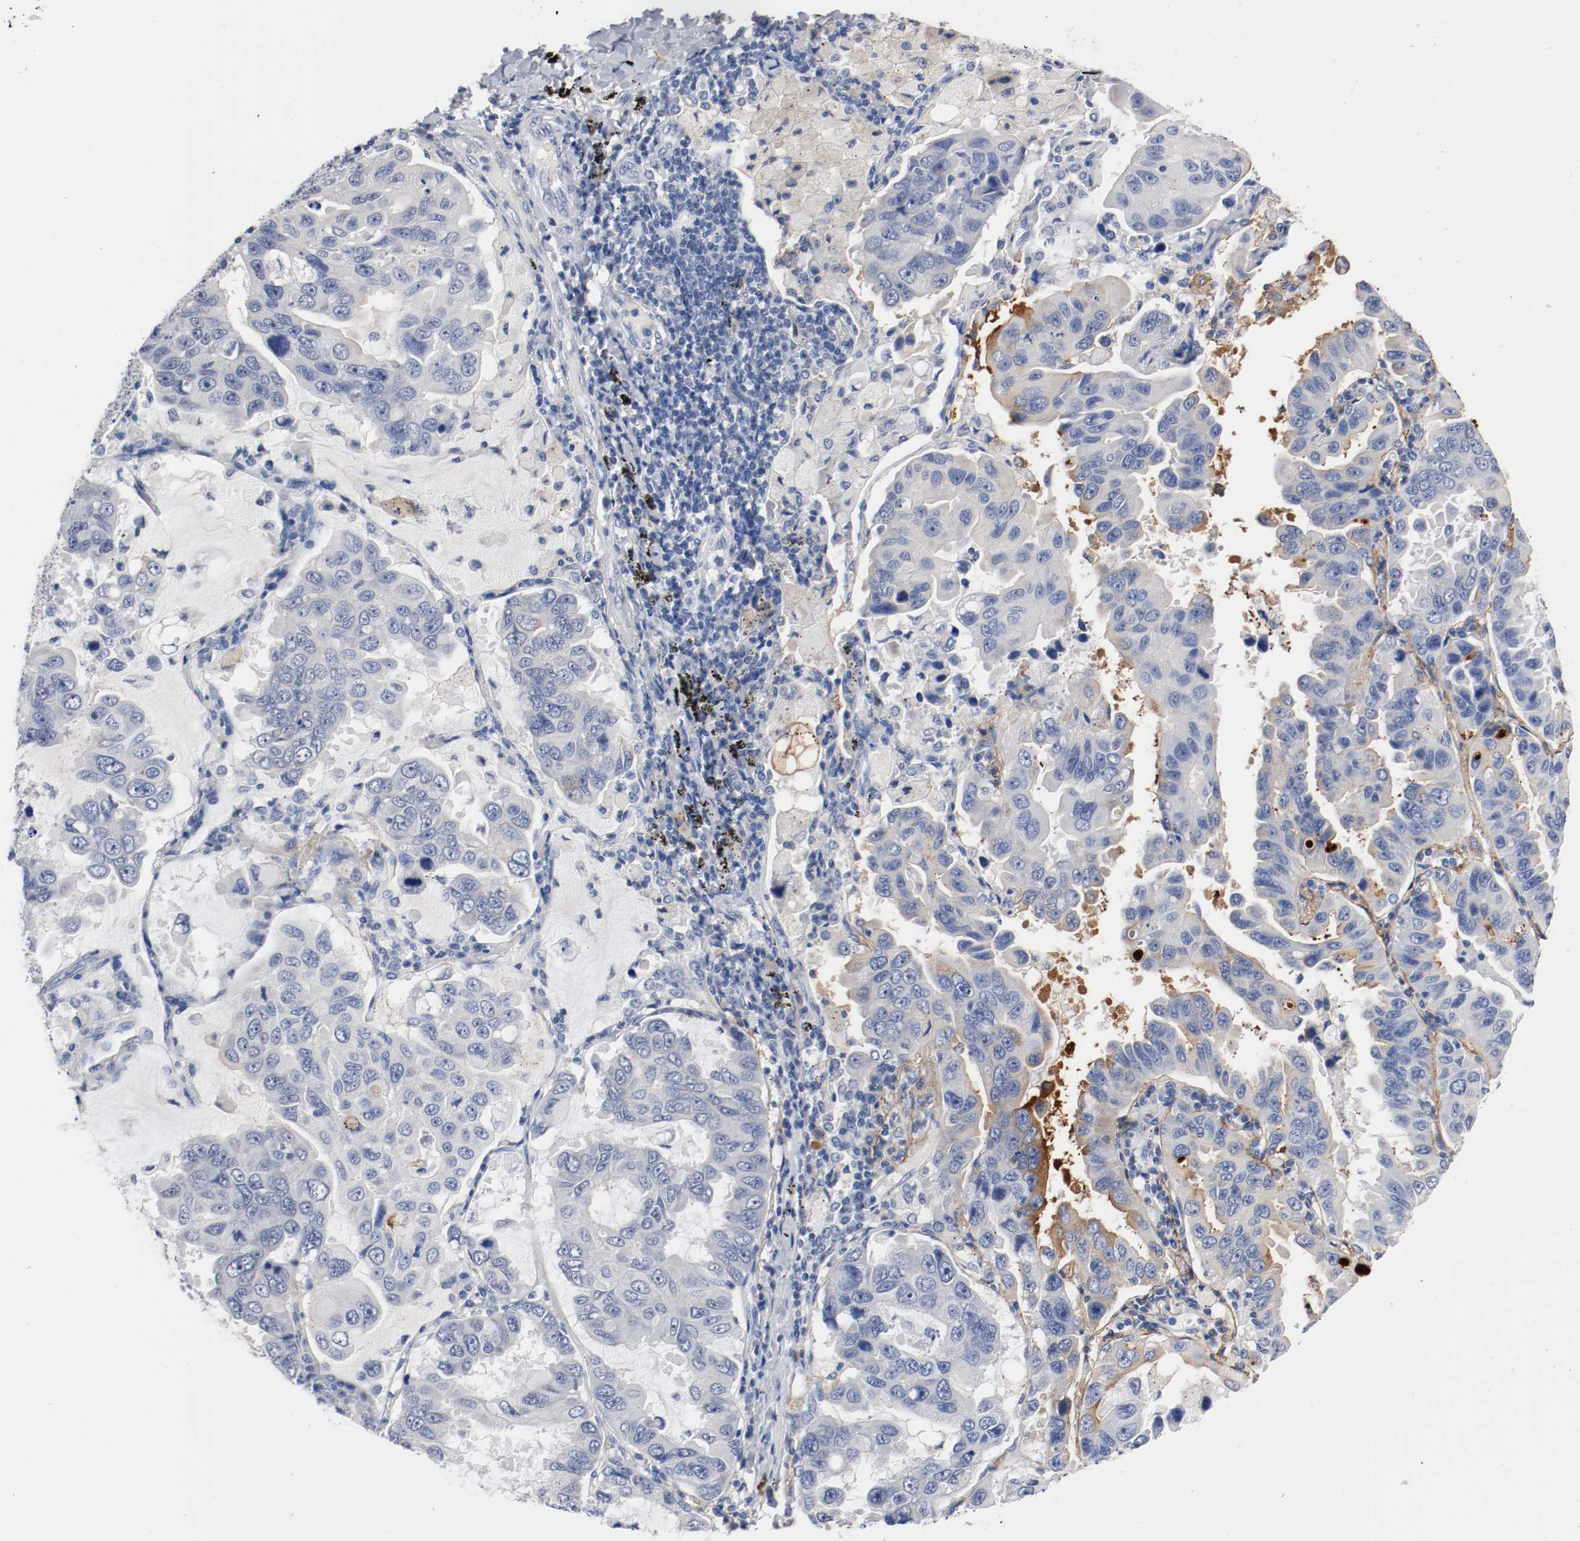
{"staining": {"intensity": "moderate", "quantity": "<25%", "location": "cytoplasmic/membranous"}, "tissue": "lung cancer", "cell_type": "Tumor cells", "image_type": "cancer", "snomed": [{"axis": "morphology", "description": "Adenocarcinoma, NOS"}, {"axis": "topography", "description": "Lung"}], "caption": "Tumor cells demonstrate low levels of moderate cytoplasmic/membranous positivity in approximately <25% of cells in human lung adenocarcinoma. (IHC, brightfield microscopy, high magnification).", "gene": "TNC", "patient": {"sex": "male", "age": 64}}